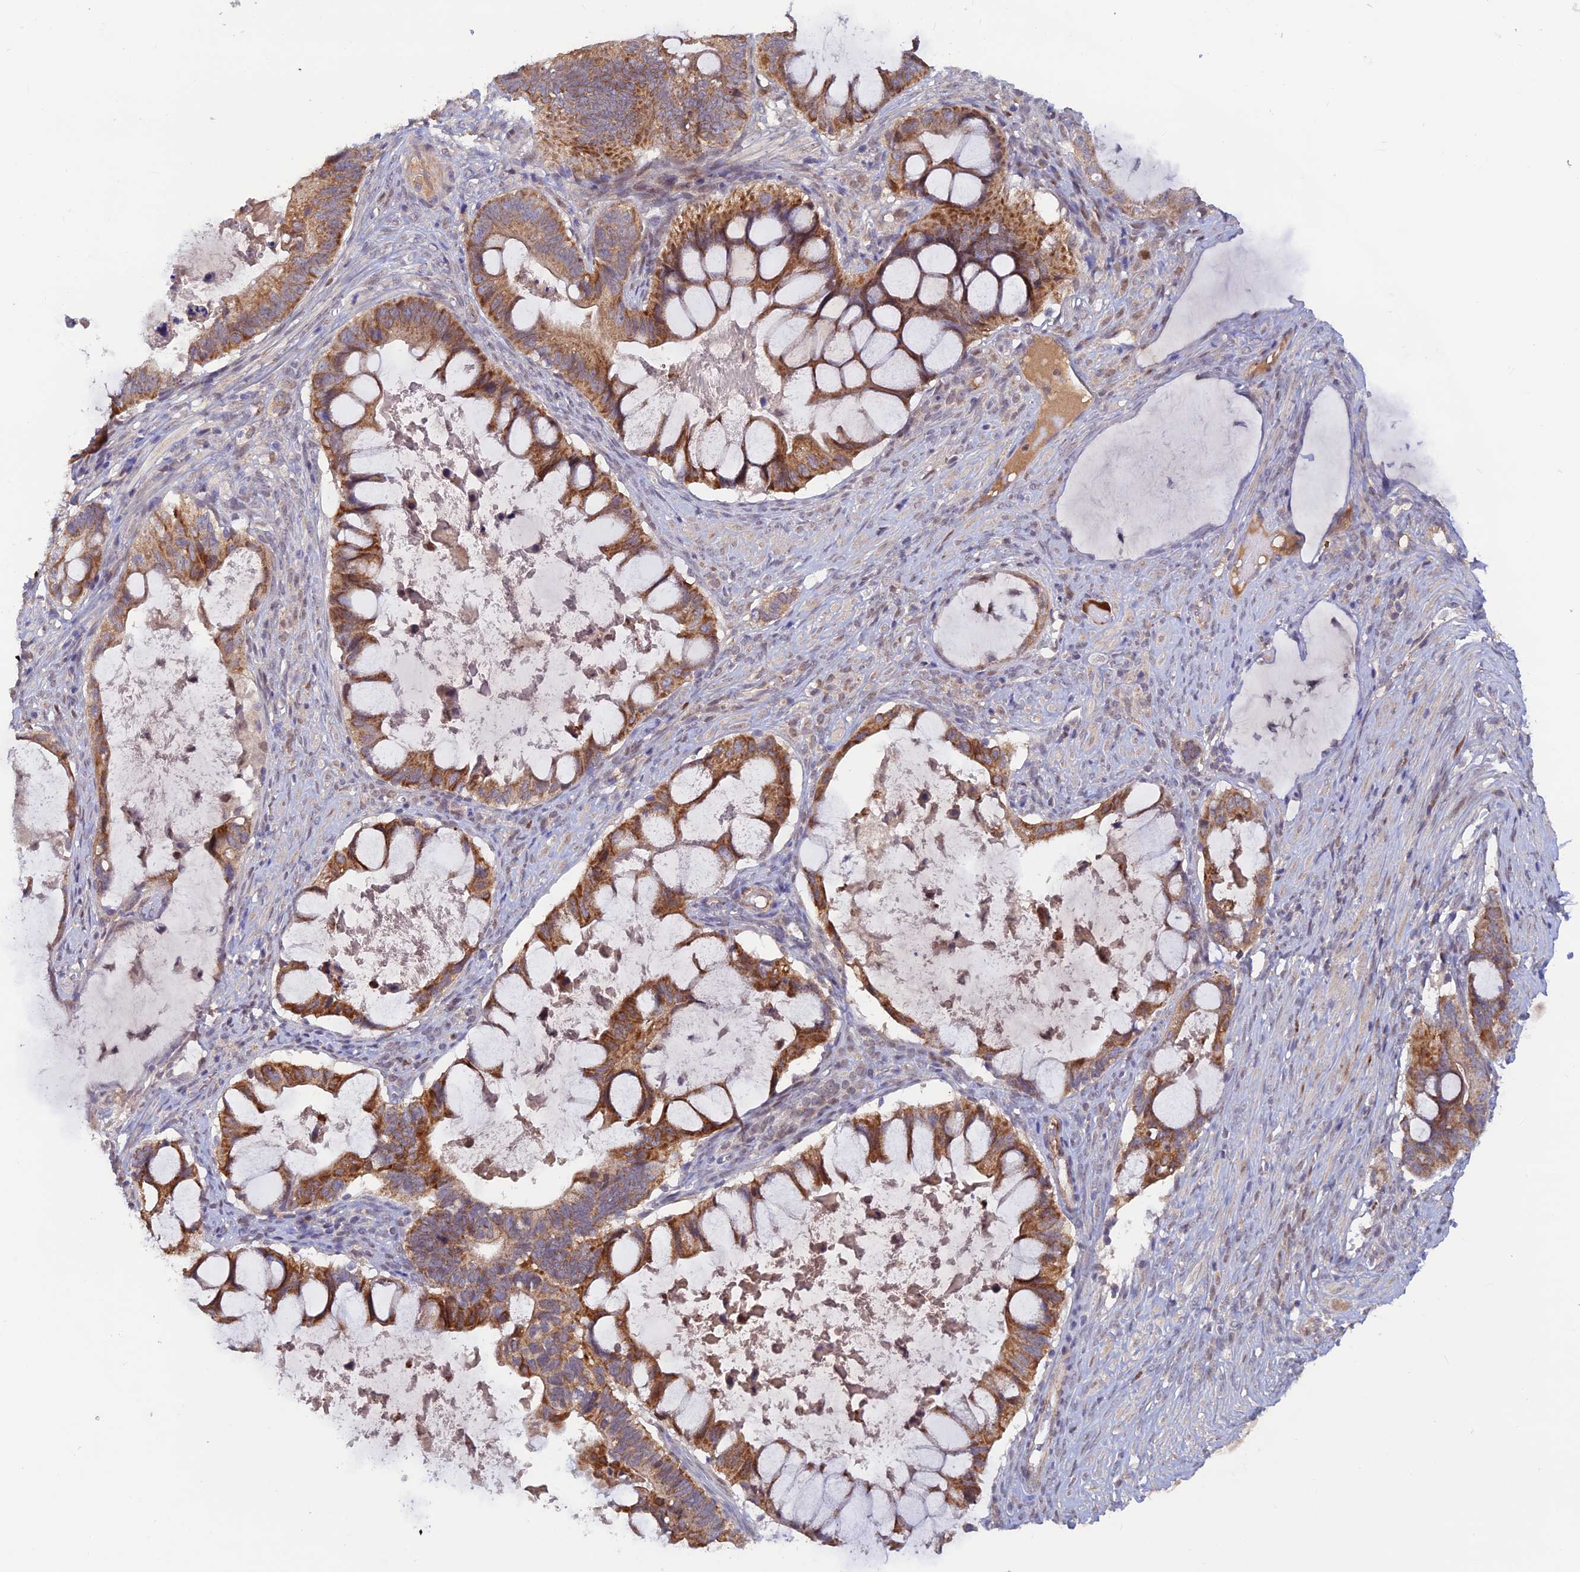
{"staining": {"intensity": "moderate", "quantity": ">75%", "location": "cytoplasmic/membranous"}, "tissue": "ovarian cancer", "cell_type": "Tumor cells", "image_type": "cancer", "snomed": [{"axis": "morphology", "description": "Cystadenocarcinoma, mucinous, NOS"}, {"axis": "topography", "description": "Ovary"}], "caption": "IHC (DAB (3,3'-diaminobenzidine)) staining of human ovarian mucinous cystadenocarcinoma reveals moderate cytoplasmic/membranous protein staining in about >75% of tumor cells.", "gene": "FASTKD5", "patient": {"sex": "female", "age": 61}}